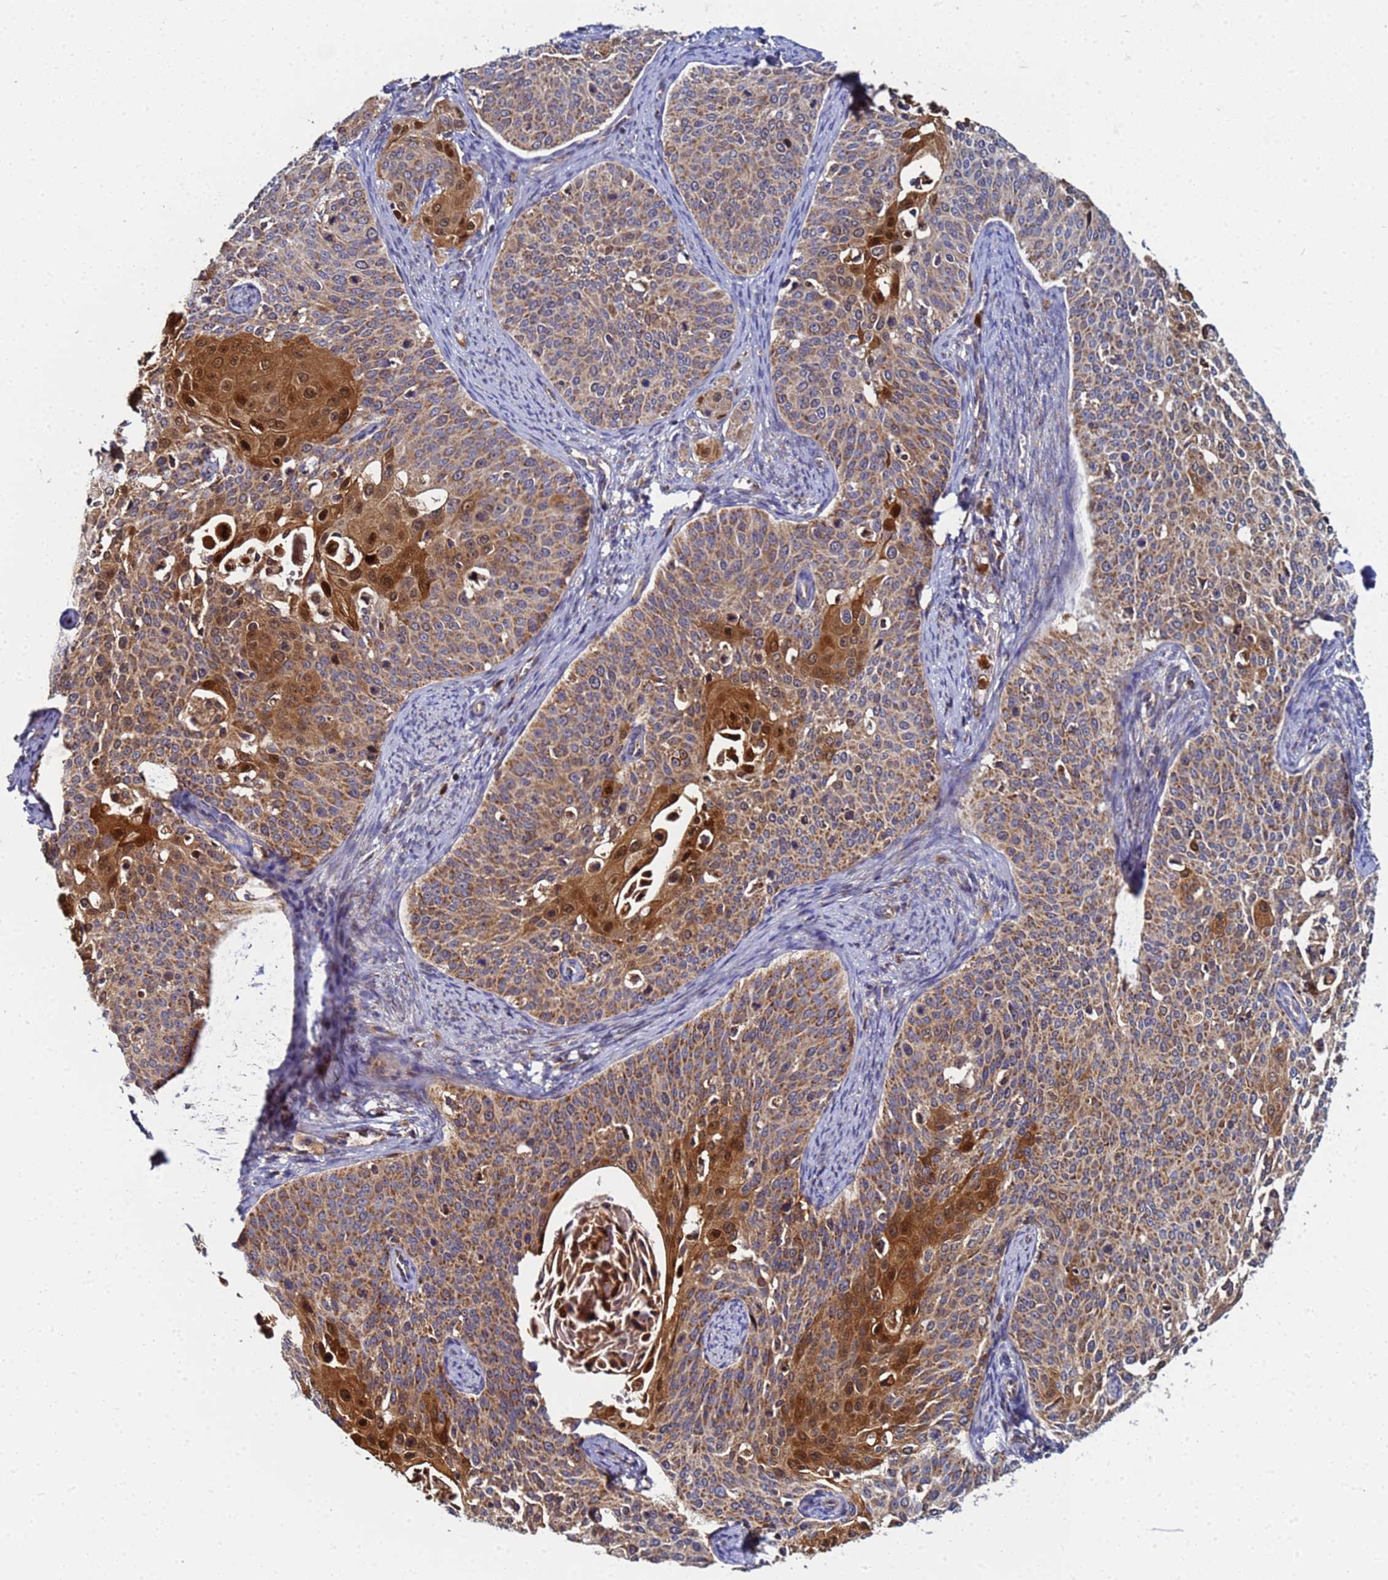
{"staining": {"intensity": "moderate", "quantity": ">75%", "location": "cytoplasmic/membranous,nuclear"}, "tissue": "cervical cancer", "cell_type": "Tumor cells", "image_type": "cancer", "snomed": [{"axis": "morphology", "description": "Squamous cell carcinoma, NOS"}, {"axis": "topography", "description": "Cervix"}], "caption": "Human cervical squamous cell carcinoma stained with a protein marker displays moderate staining in tumor cells.", "gene": "CCDC127", "patient": {"sex": "female", "age": 44}}